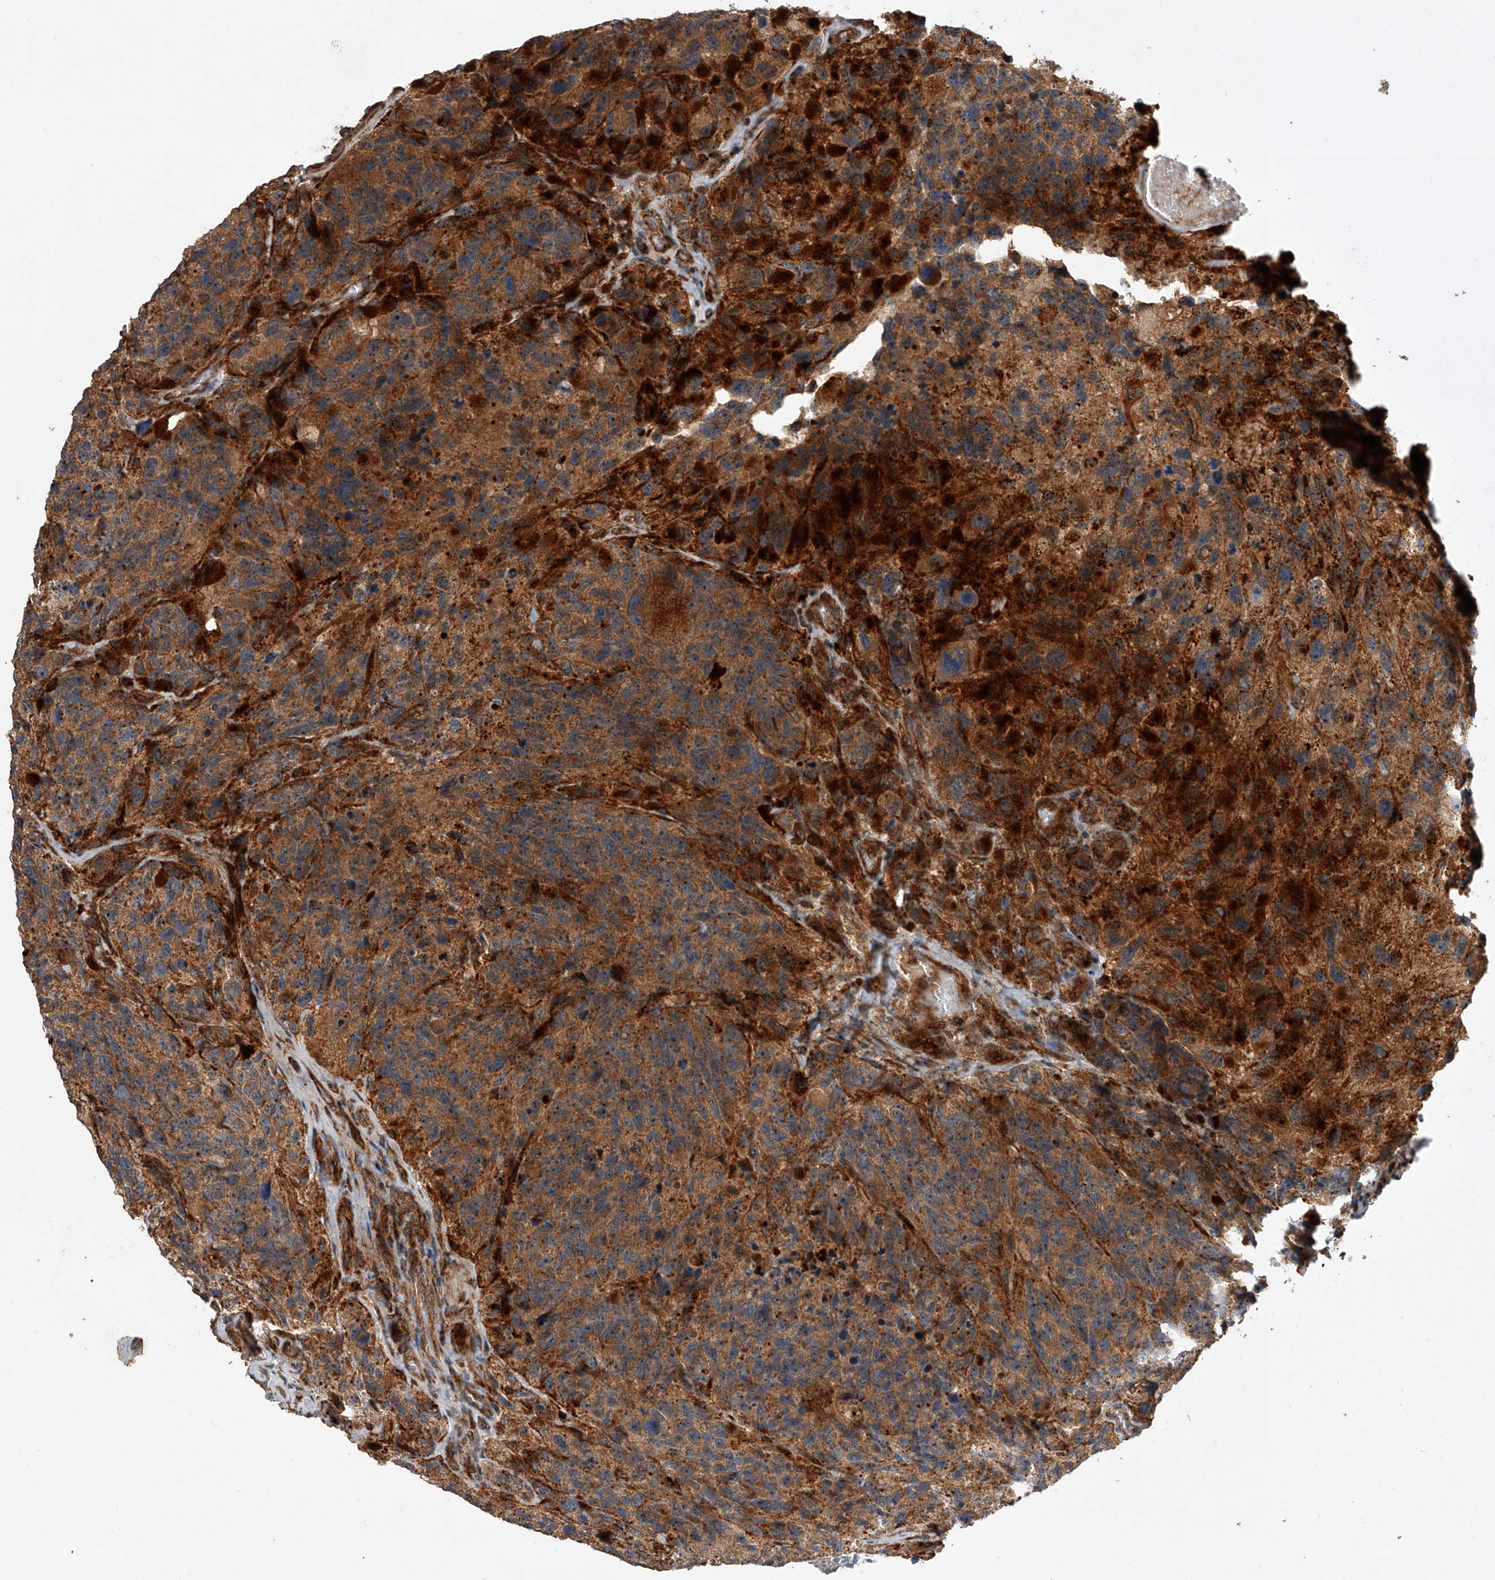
{"staining": {"intensity": "moderate", "quantity": ">75%", "location": "cytoplasmic/membranous"}, "tissue": "glioma", "cell_type": "Tumor cells", "image_type": "cancer", "snomed": [{"axis": "morphology", "description": "Glioma, malignant, High grade"}, {"axis": "topography", "description": "Brain"}], "caption": "Protein expression analysis of human glioma reveals moderate cytoplasmic/membranous expression in about >75% of tumor cells.", "gene": "USP47", "patient": {"sex": "male", "age": 69}}